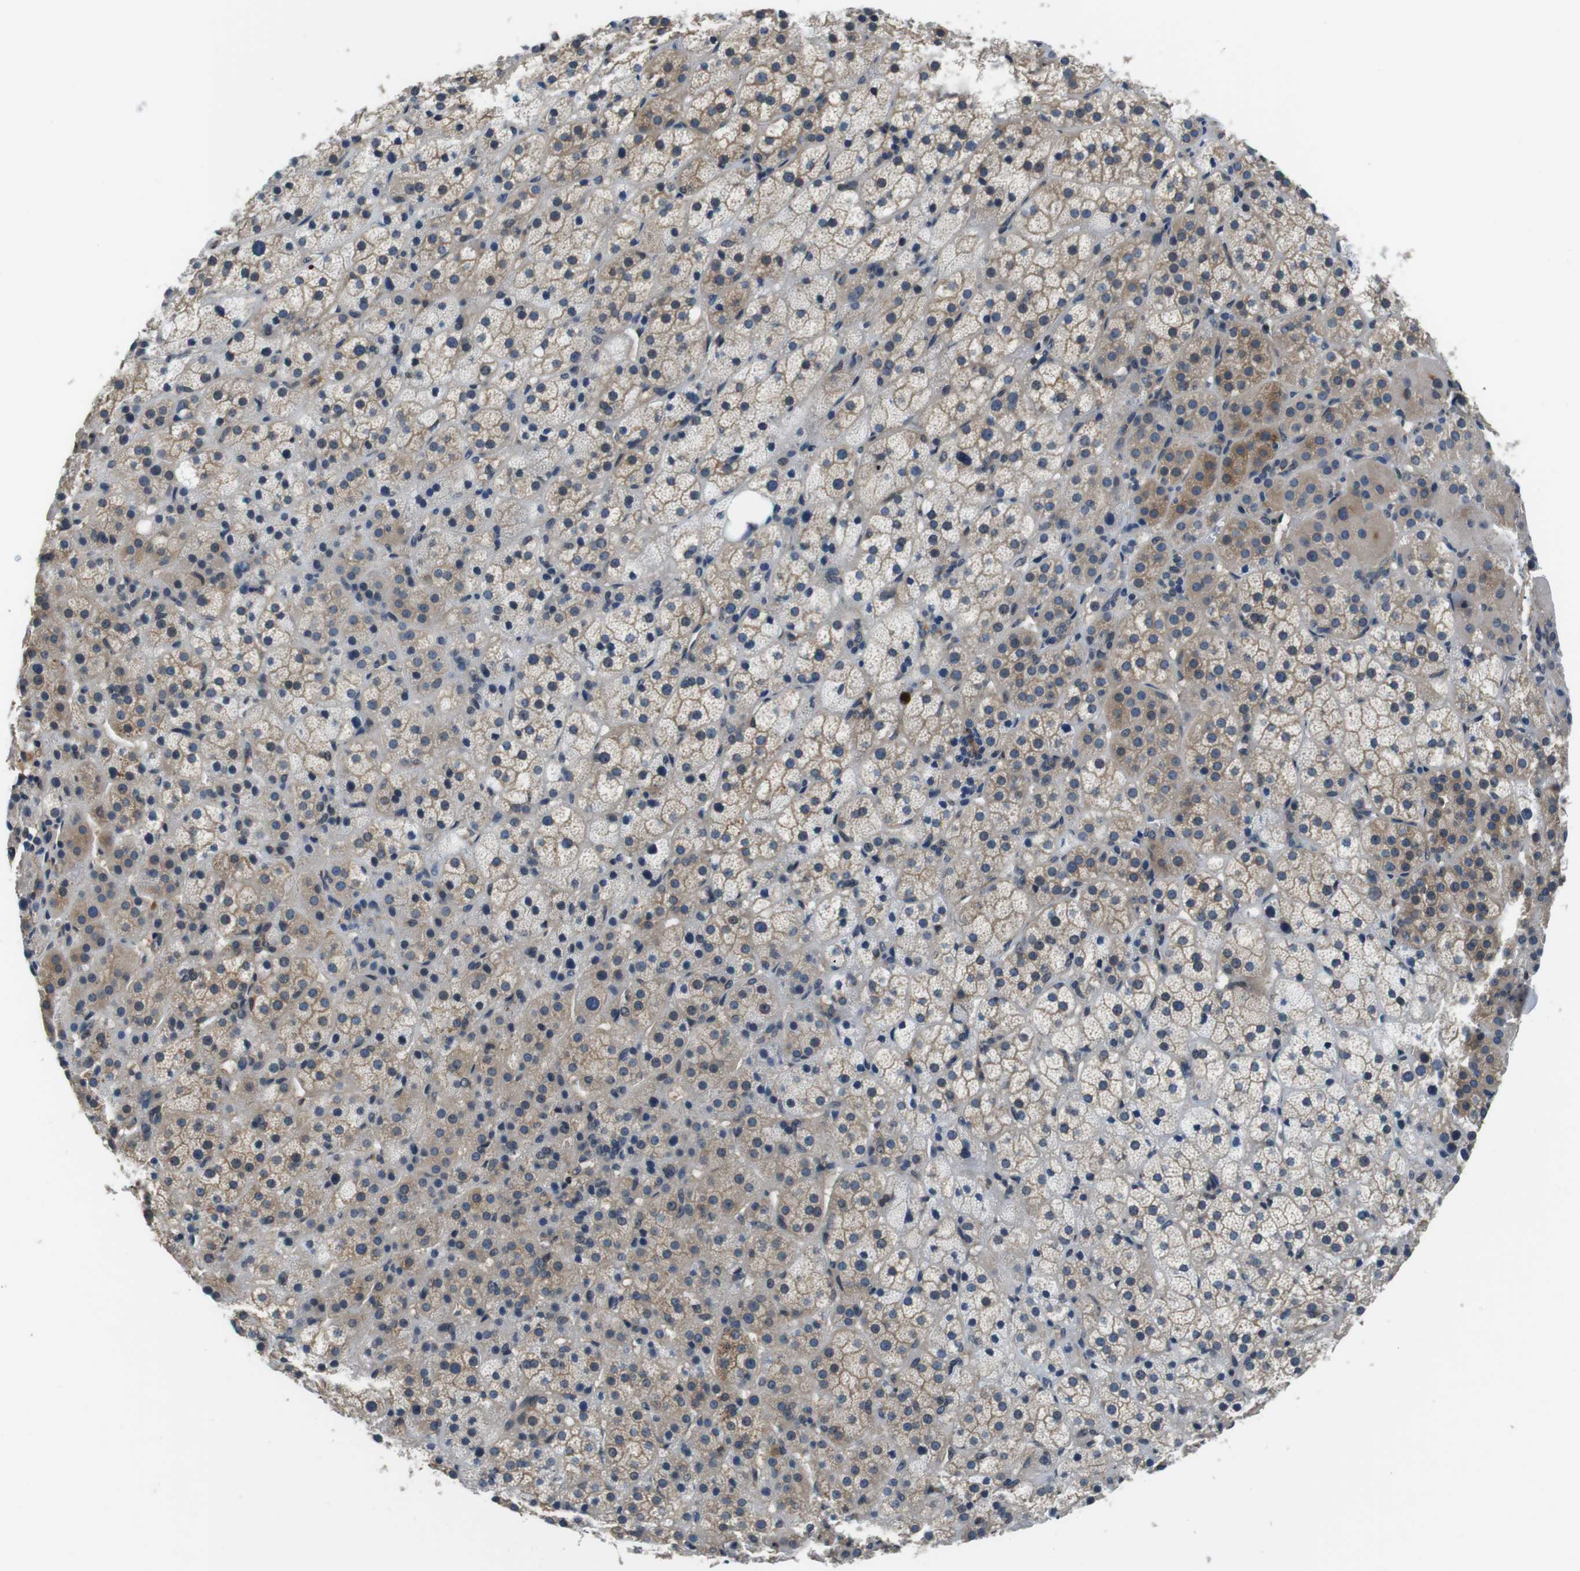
{"staining": {"intensity": "strong", "quantity": "<25%", "location": "cytoplasmic/membranous"}, "tissue": "adrenal gland", "cell_type": "Glandular cells", "image_type": "normal", "snomed": [{"axis": "morphology", "description": "Normal tissue, NOS"}, {"axis": "topography", "description": "Adrenal gland"}], "caption": "Protein expression analysis of benign adrenal gland demonstrates strong cytoplasmic/membranous positivity in approximately <25% of glandular cells. (Brightfield microscopy of DAB IHC at high magnification).", "gene": "CD163L1", "patient": {"sex": "female", "age": 57}}